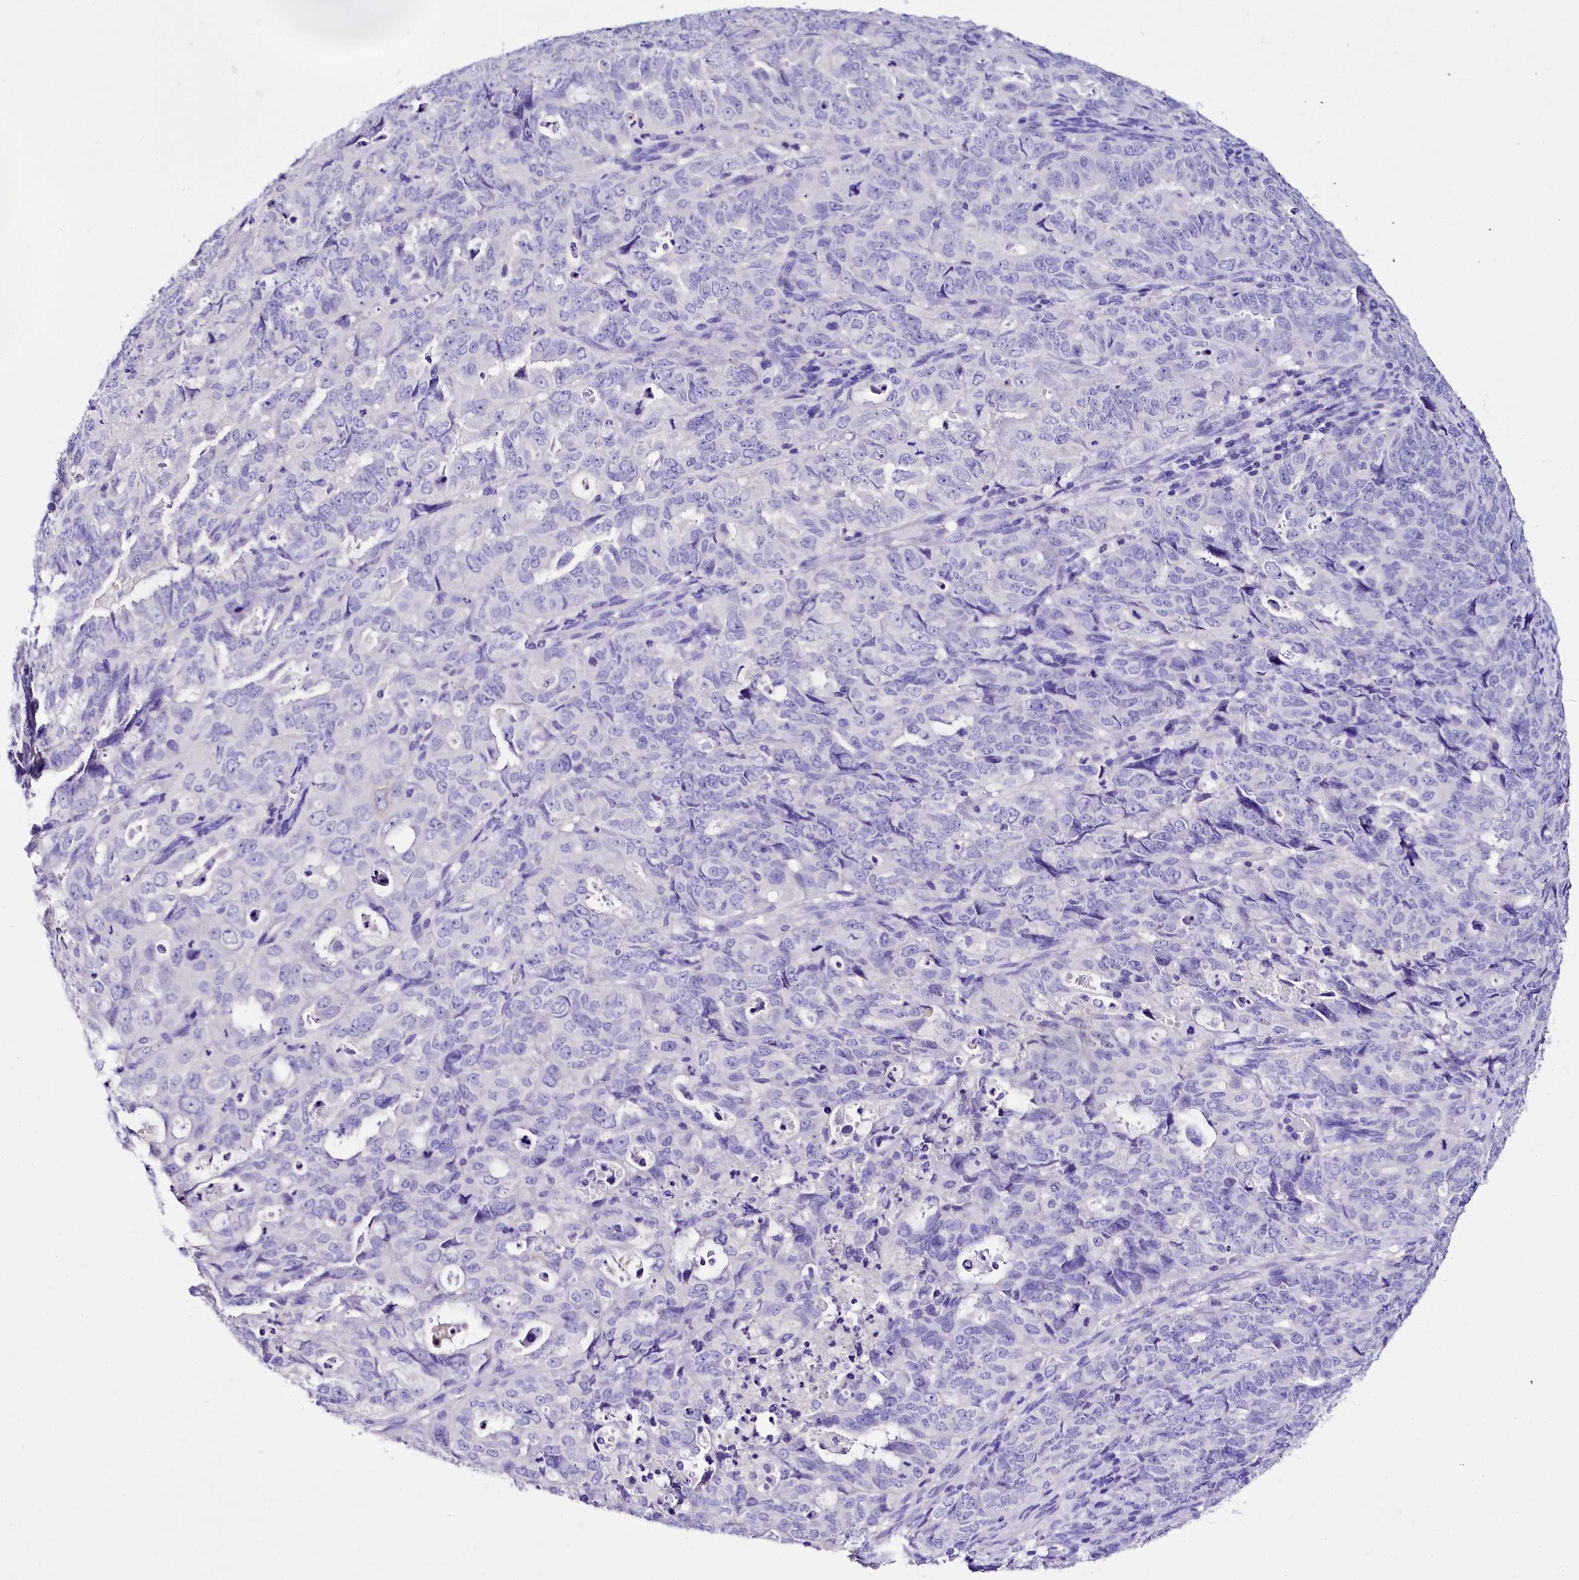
{"staining": {"intensity": "negative", "quantity": "none", "location": "none"}, "tissue": "endometrial cancer", "cell_type": "Tumor cells", "image_type": "cancer", "snomed": [{"axis": "morphology", "description": "Adenocarcinoma, NOS"}, {"axis": "topography", "description": "Endometrium"}], "caption": "The immunohistochemistry (IHC) photomicrograph has no significant positivity in tumor cells of endometrial cancer tissue.", "gene": "A2ML1", "patient": {"sex": "female", "age": 65}}